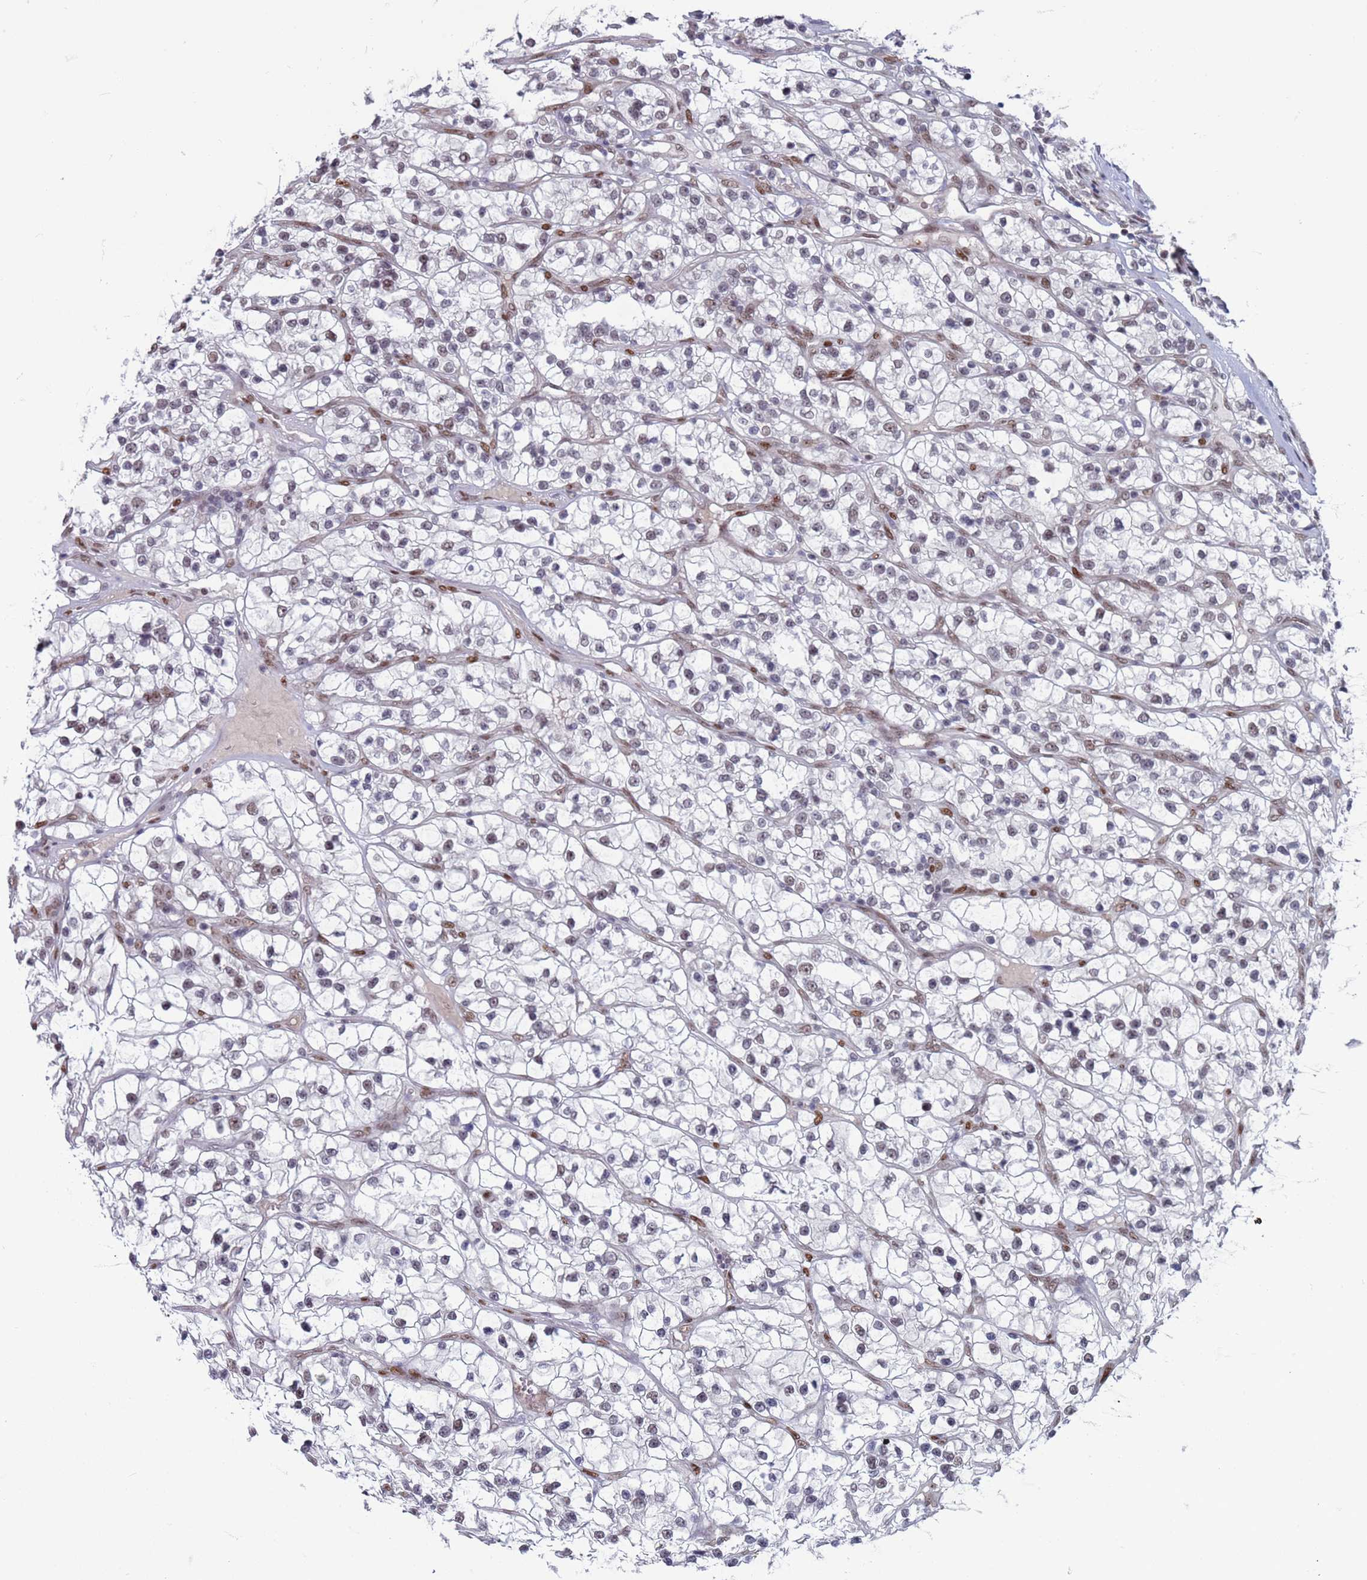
{"staining": {"intensity": "weak", "quantity": "25%-75%", "location": "nuclear"}, "tissue": "renal cancer", "cell_type": "Tumor cells", "image_type": "cancer", "snomed": [{"axis": "morphology", "description": "Adenocarcinoma, NOS"}, {"axis": "topography", "description": "Kidney"}], "caption": "High-magnification brightfield microscopy of renal cancer (adenocarcinoma) stained with DAB (brown) and counterstained with hematoxylin (blue). tumor cells exhibit weak nuclear positivity is appreciated in about25%-75% of cells.", "gene": "SAE1", "patient": {"sex": "female", "age": 57}}